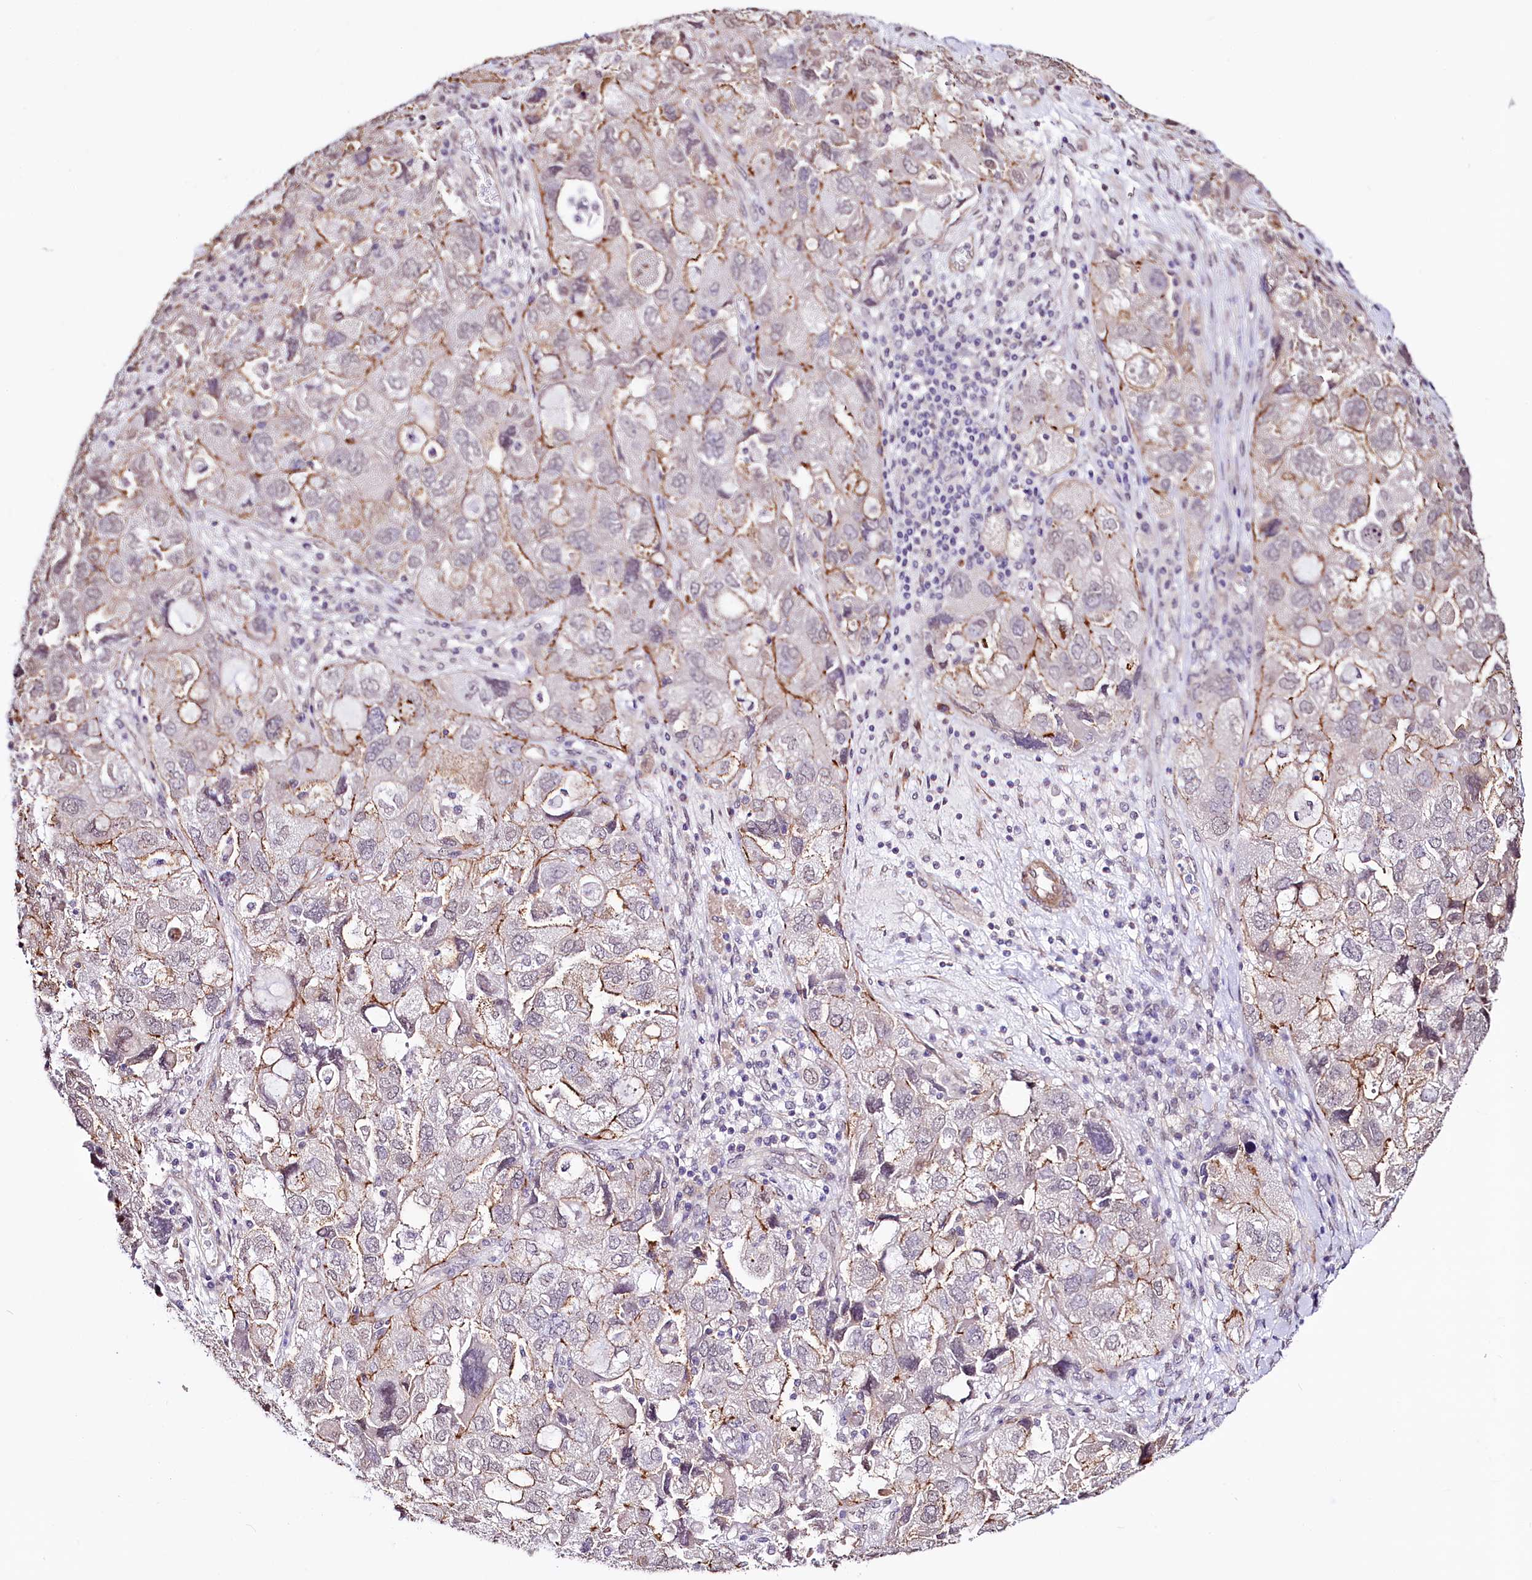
{"staining": {"intensity": "moderate", "quantity": "25%-75%", "location": "cytoplasmic/membranous"}, "tissue": "ovarian cancer", "cell_type": "Tumor cells", "image_type": "cancer", "snomed": [{"axis": "morphology", "description": "Carcinoma, NOS"}, {"axis": "morphology", "description": "Cystadenocarcinoma, serous, NOS"}, {"axis": "topography", "description": "Ovary"}], "caption": "Ovarian carcinoma stained with a protein marker shows moderate staining in tumor cells.", "gene": "ST7", "patient": {"sex": "female", "age": 69}}